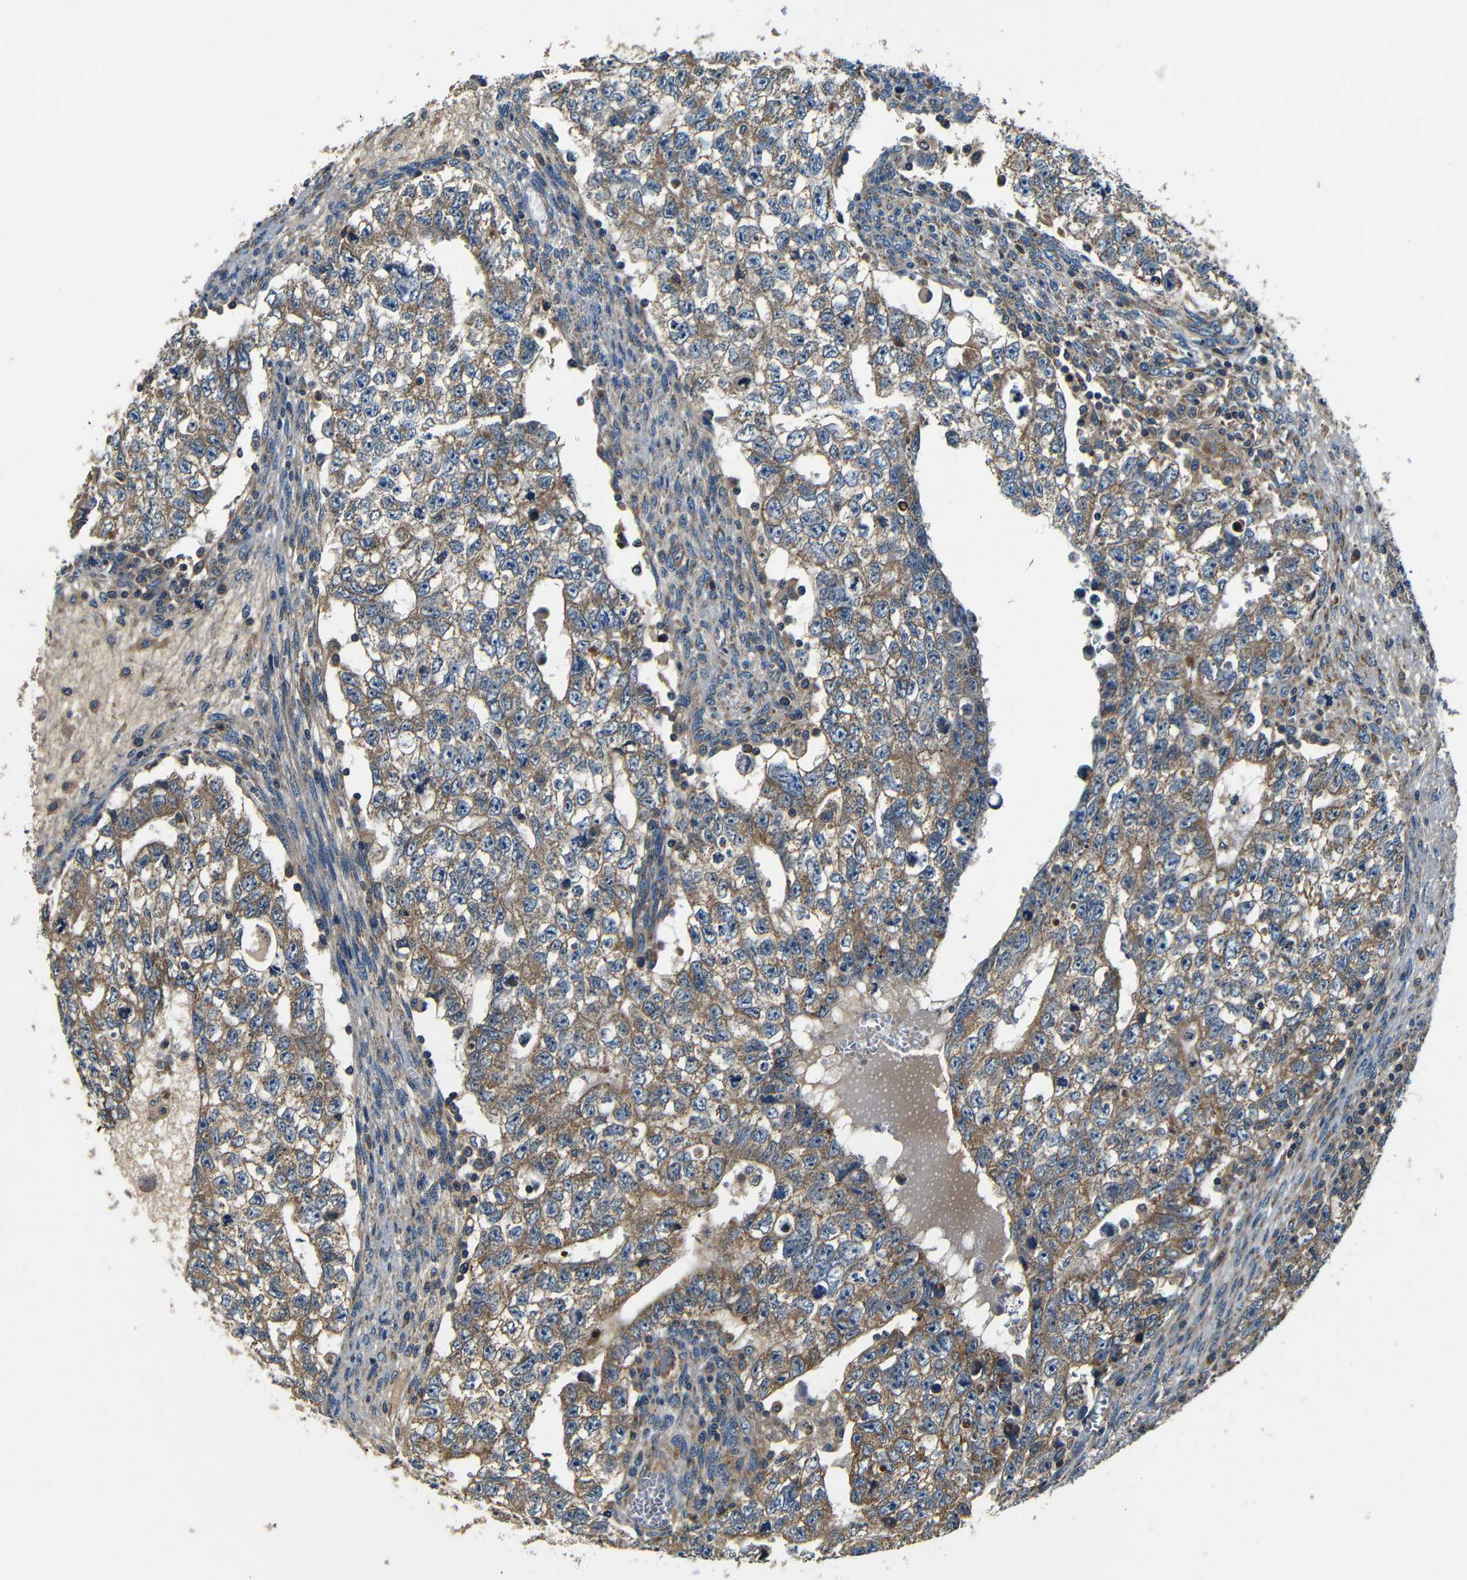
{"staining": {"intensity": "moderate", "quantity": ">75%", "location": "cytoplasmic/membranous"}, "tissue": "testis cancer", "cell_type": "Tumor cells", "image_type": "cancer", "snomed": [{"axis": "morphology", "description": "Seminoma, NOS"}, {"axis": "morphology", "description": "Carcinoma, Embryonal, NOS"}, {"axis": "topography", "description": "Testis"}], "caption": "Tumor cells display moderate cytoplasmic/membranous positivity in about >75% of cells in testis embryonal carcinoma.", "gene": "MTX1", "patient": {"sex": "male", "age": 38}}